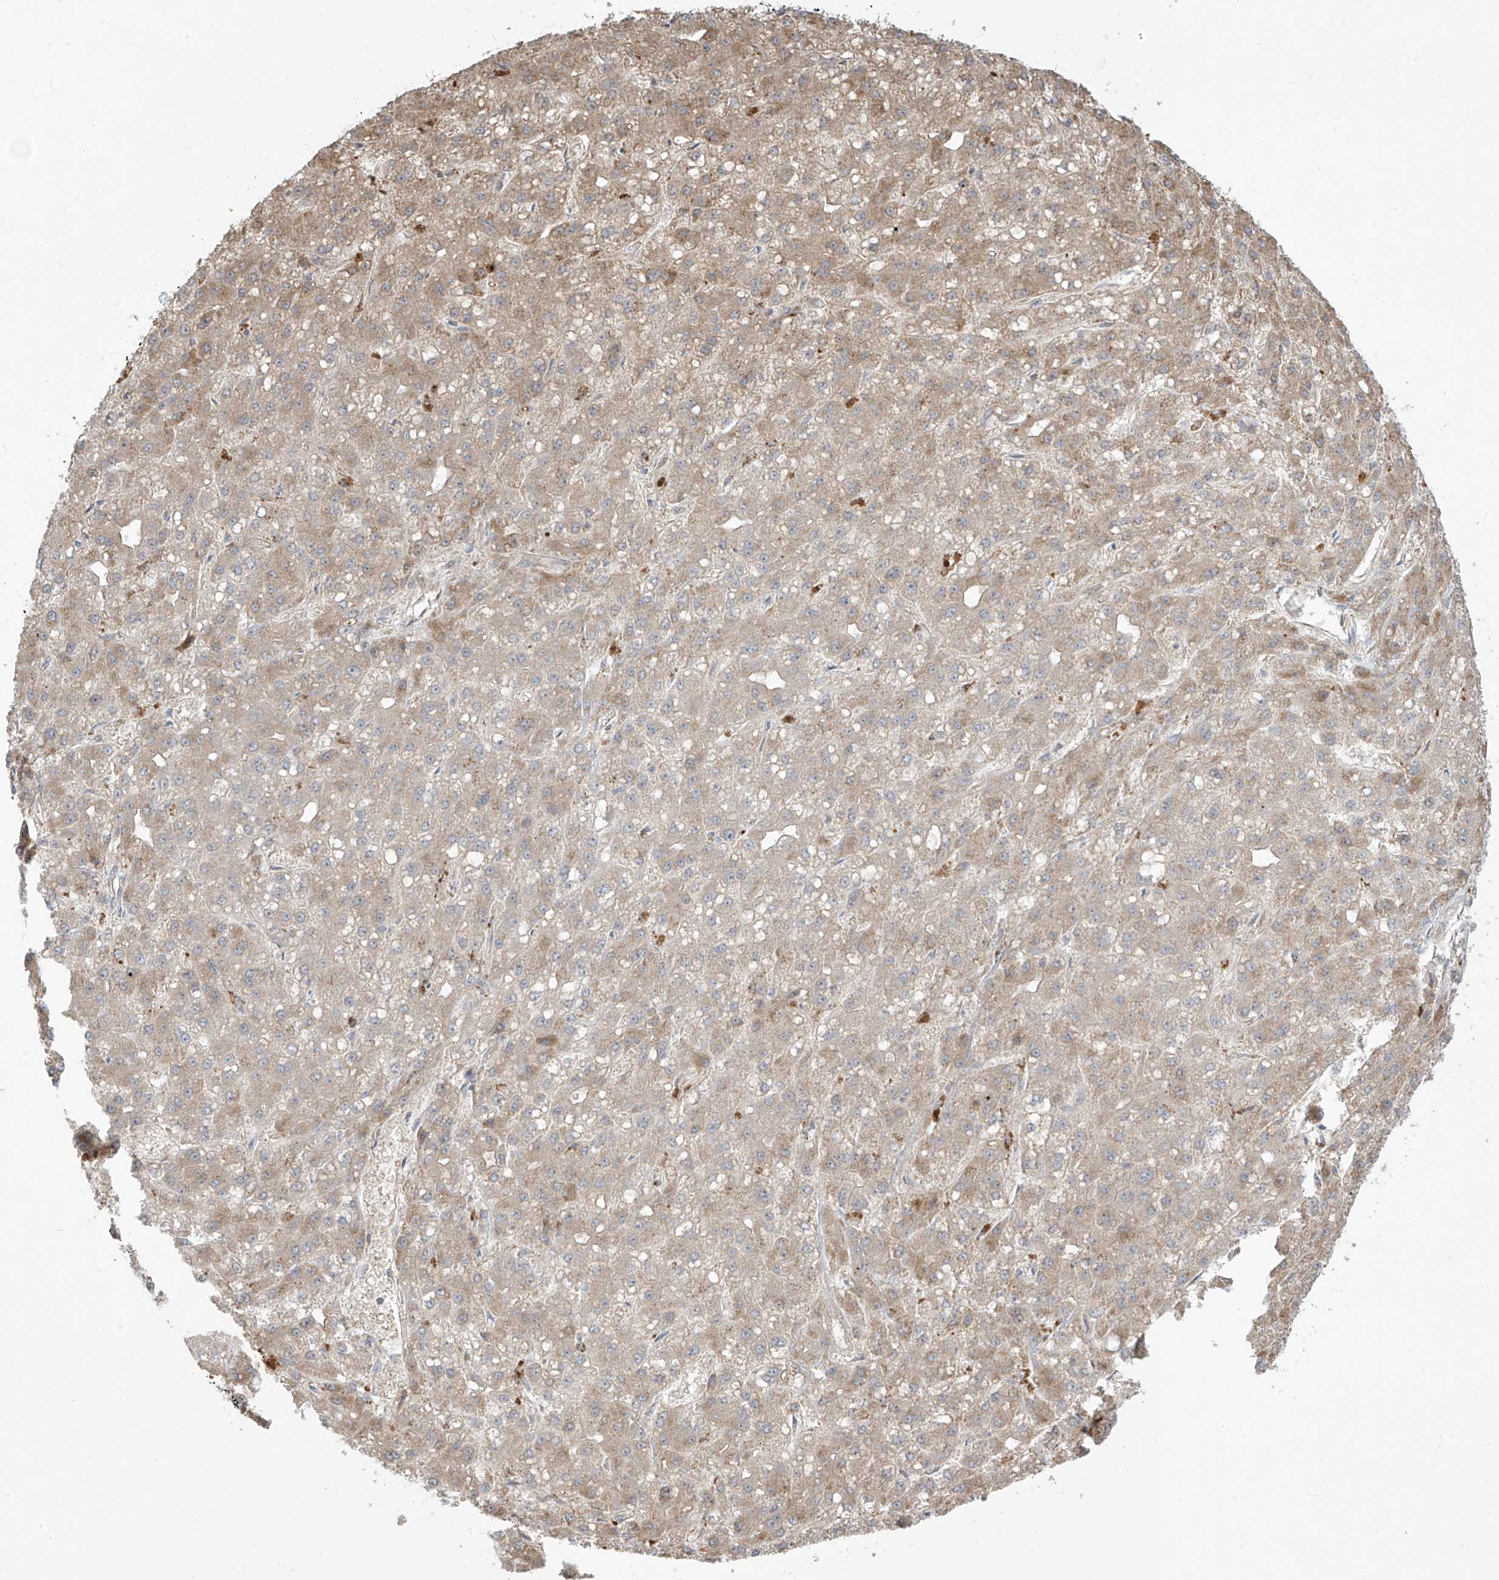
{"staining": {"intensity": "weak", "quantity": "25%-75%", "location": "cytoplasmic/membranous"}, "tissue": "liver cancer", "cell_type": "Tumor cells", "image_type": "cancer", "snomed": [{"axis": "morphology", "description": "Carcinoma, Hepatocellular, NOS"}, {"axis": "topography", "description": "Liver"}], "caption": "High-magnification brightfield microscopy of liver cancer (hepatocellular carcinoma) stained with DAB (3,3'-diaminobenzidine) (brown) and counterstained with hematoxylin (blue). tumor cells exhibit weak cytoplasmic/membranous expression is identified in about25%-75% of cells.", "gene": "PPAT", "patient": {"sex": "male", "age": 67}}